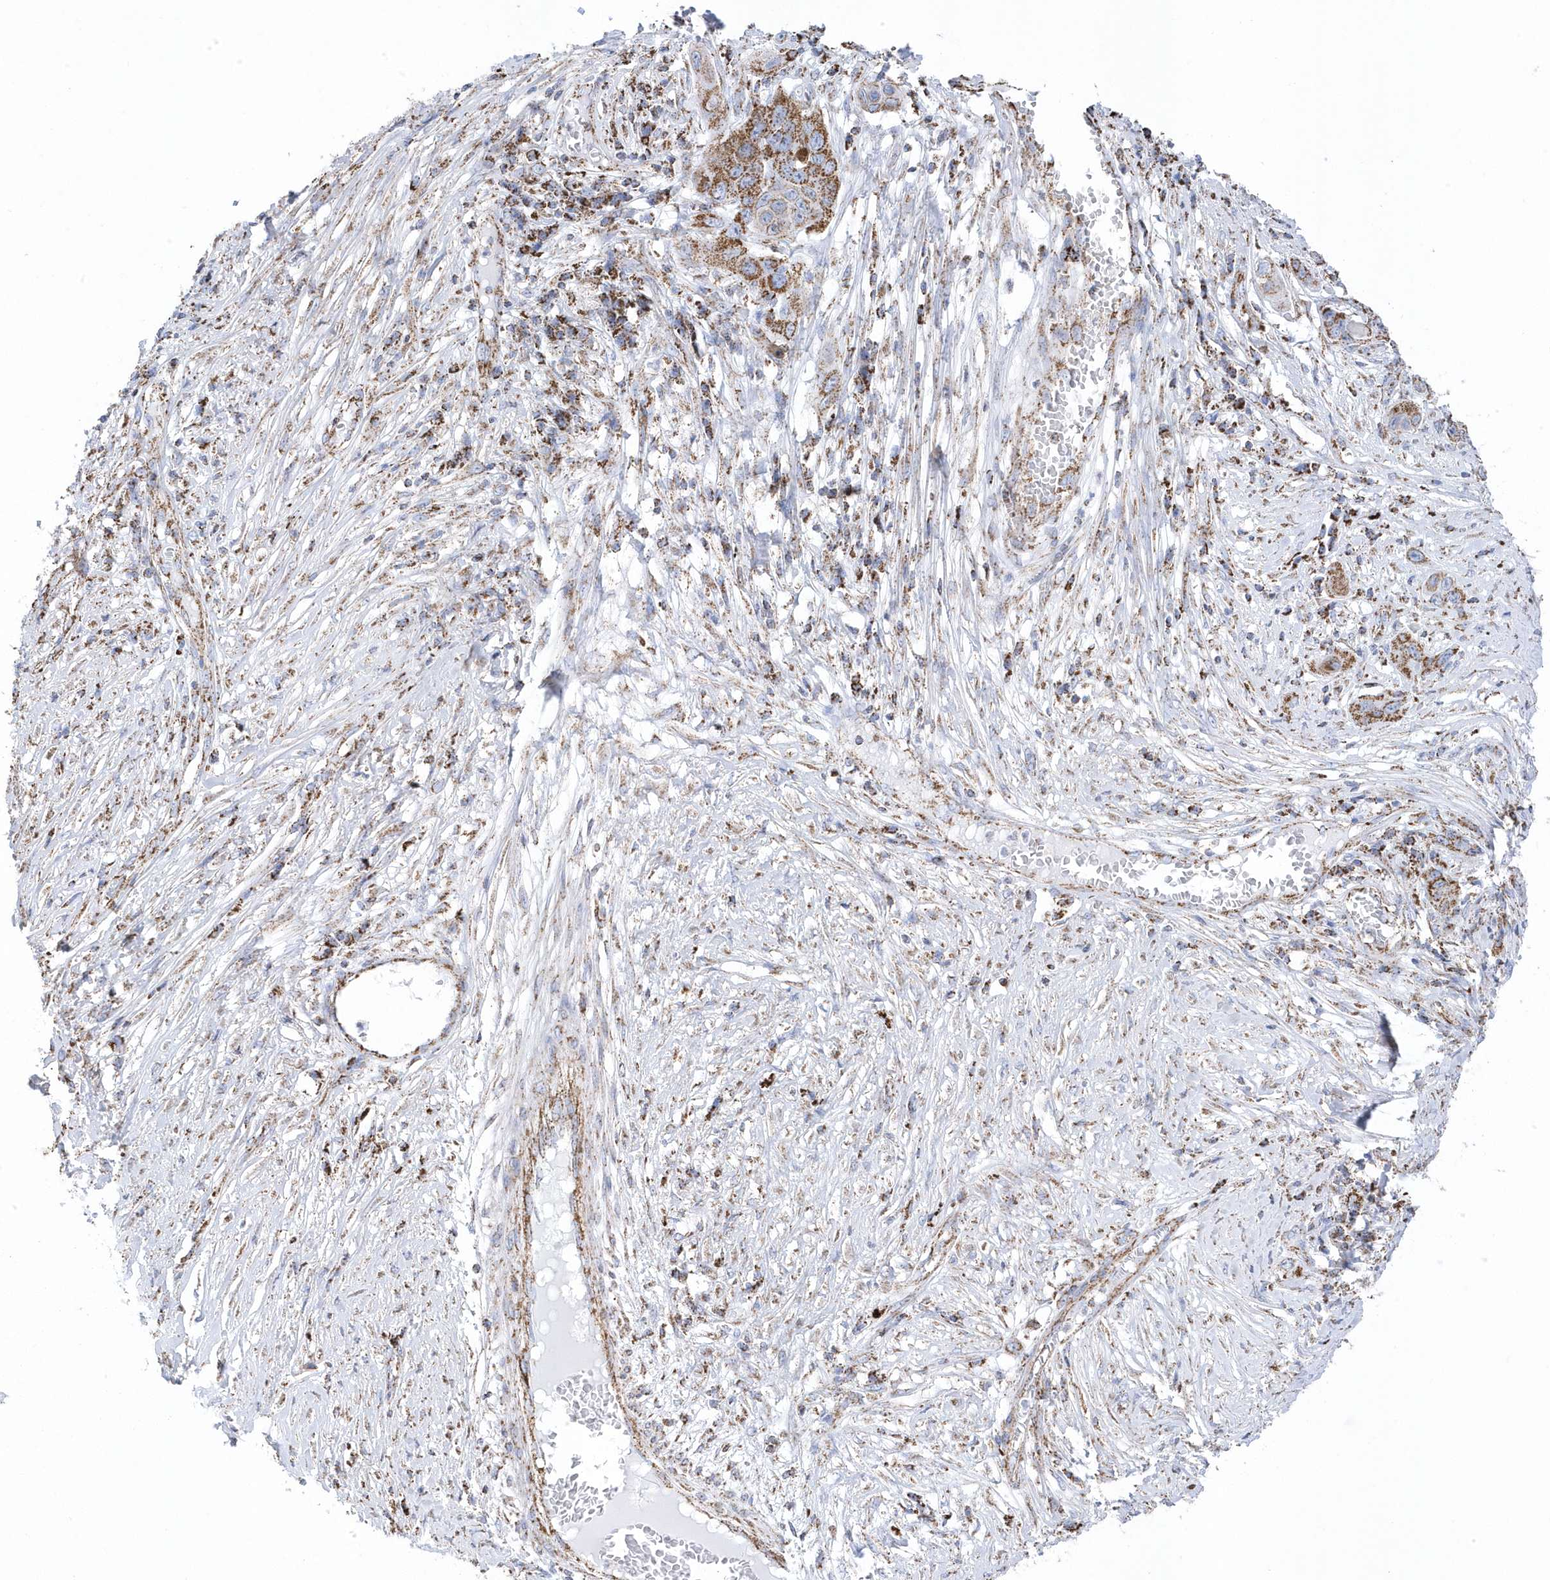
{"staining": {"intensity": "moderate", "quantity": ">75%", "location": "cytoplasmic/membranous"}, "tissue": "skin cancer", "cell_type": "Tumor cells", "image_type": "cancer", "snomed": [{"axis": "morphology", "description": "Squamous cell carcinoma, NOS"}, {"axis": "topography", "description": "Skin"}], "caption": "The image reveals staining of skin squamous cell carcinoma, revealing moderate cytoplasmic/membranous protein expression (brown color) within tumor cells.", "gene": "GTPBP8", "patient": {"sex": "male", "age": 55}}